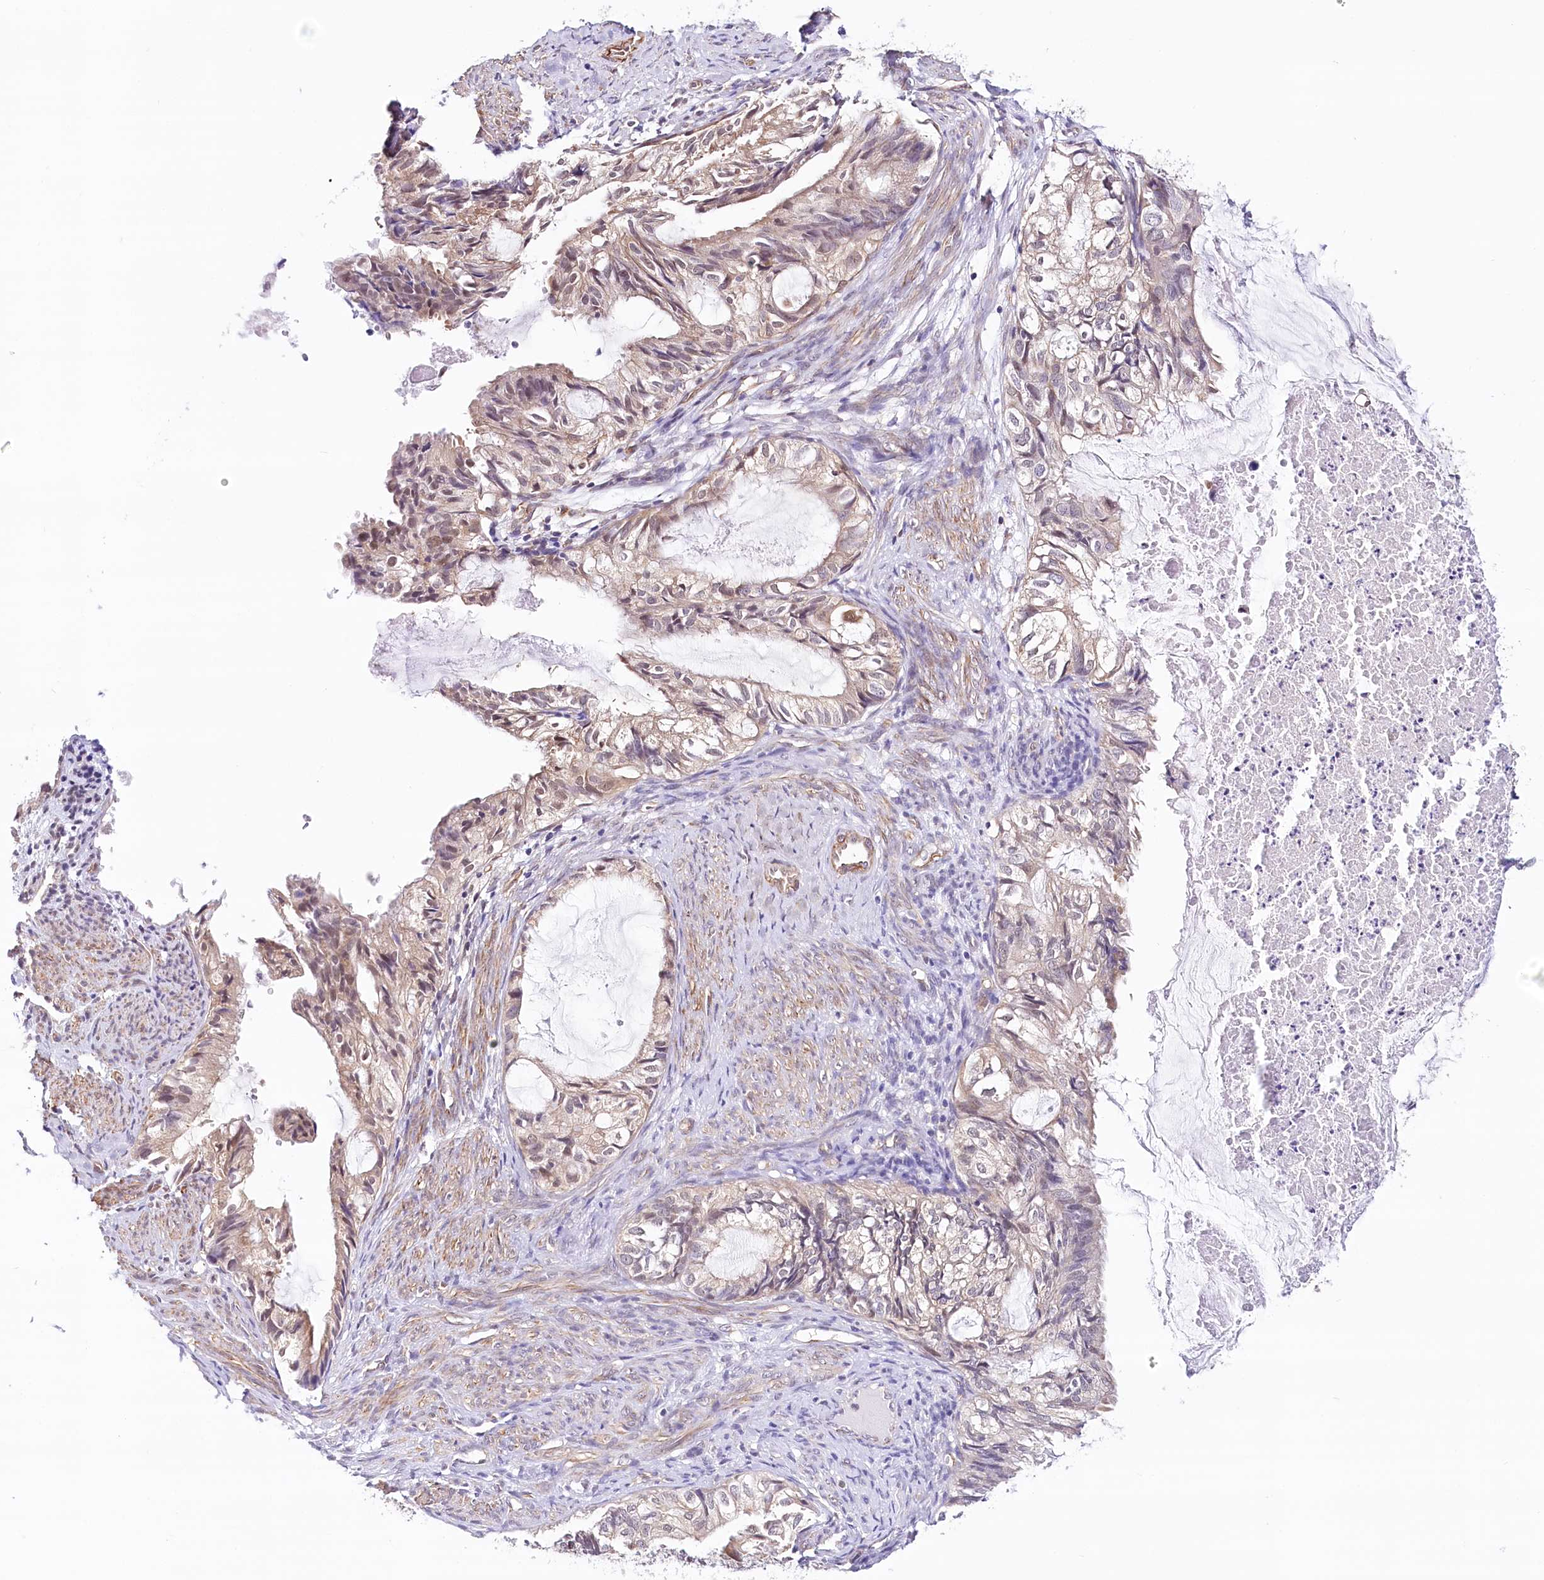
{"staining": {"intensity": "weak", "quantity": "<25%", "location": "nuclear"}, "tissue": "cervical cancer", "cell_type": "Tumor cells", "image_type": "cancer", "snomed": [{"axis": "morphology", "description": "Normal tissue, NOS"}, {"axis": "morphology", "description": "Adenocarcinoma, NOS"}, {"axis": "topography", "description": "Cervix"}, {"axis": "topography", "description": "Endometrium"}], "caption": "Photomicrograph shows no significant protein expression in tumor cells of cervical cancer (adenocarcinoma).", "gene": "PPP2R5B", "patient": {"sex": "female", "age": 86}}